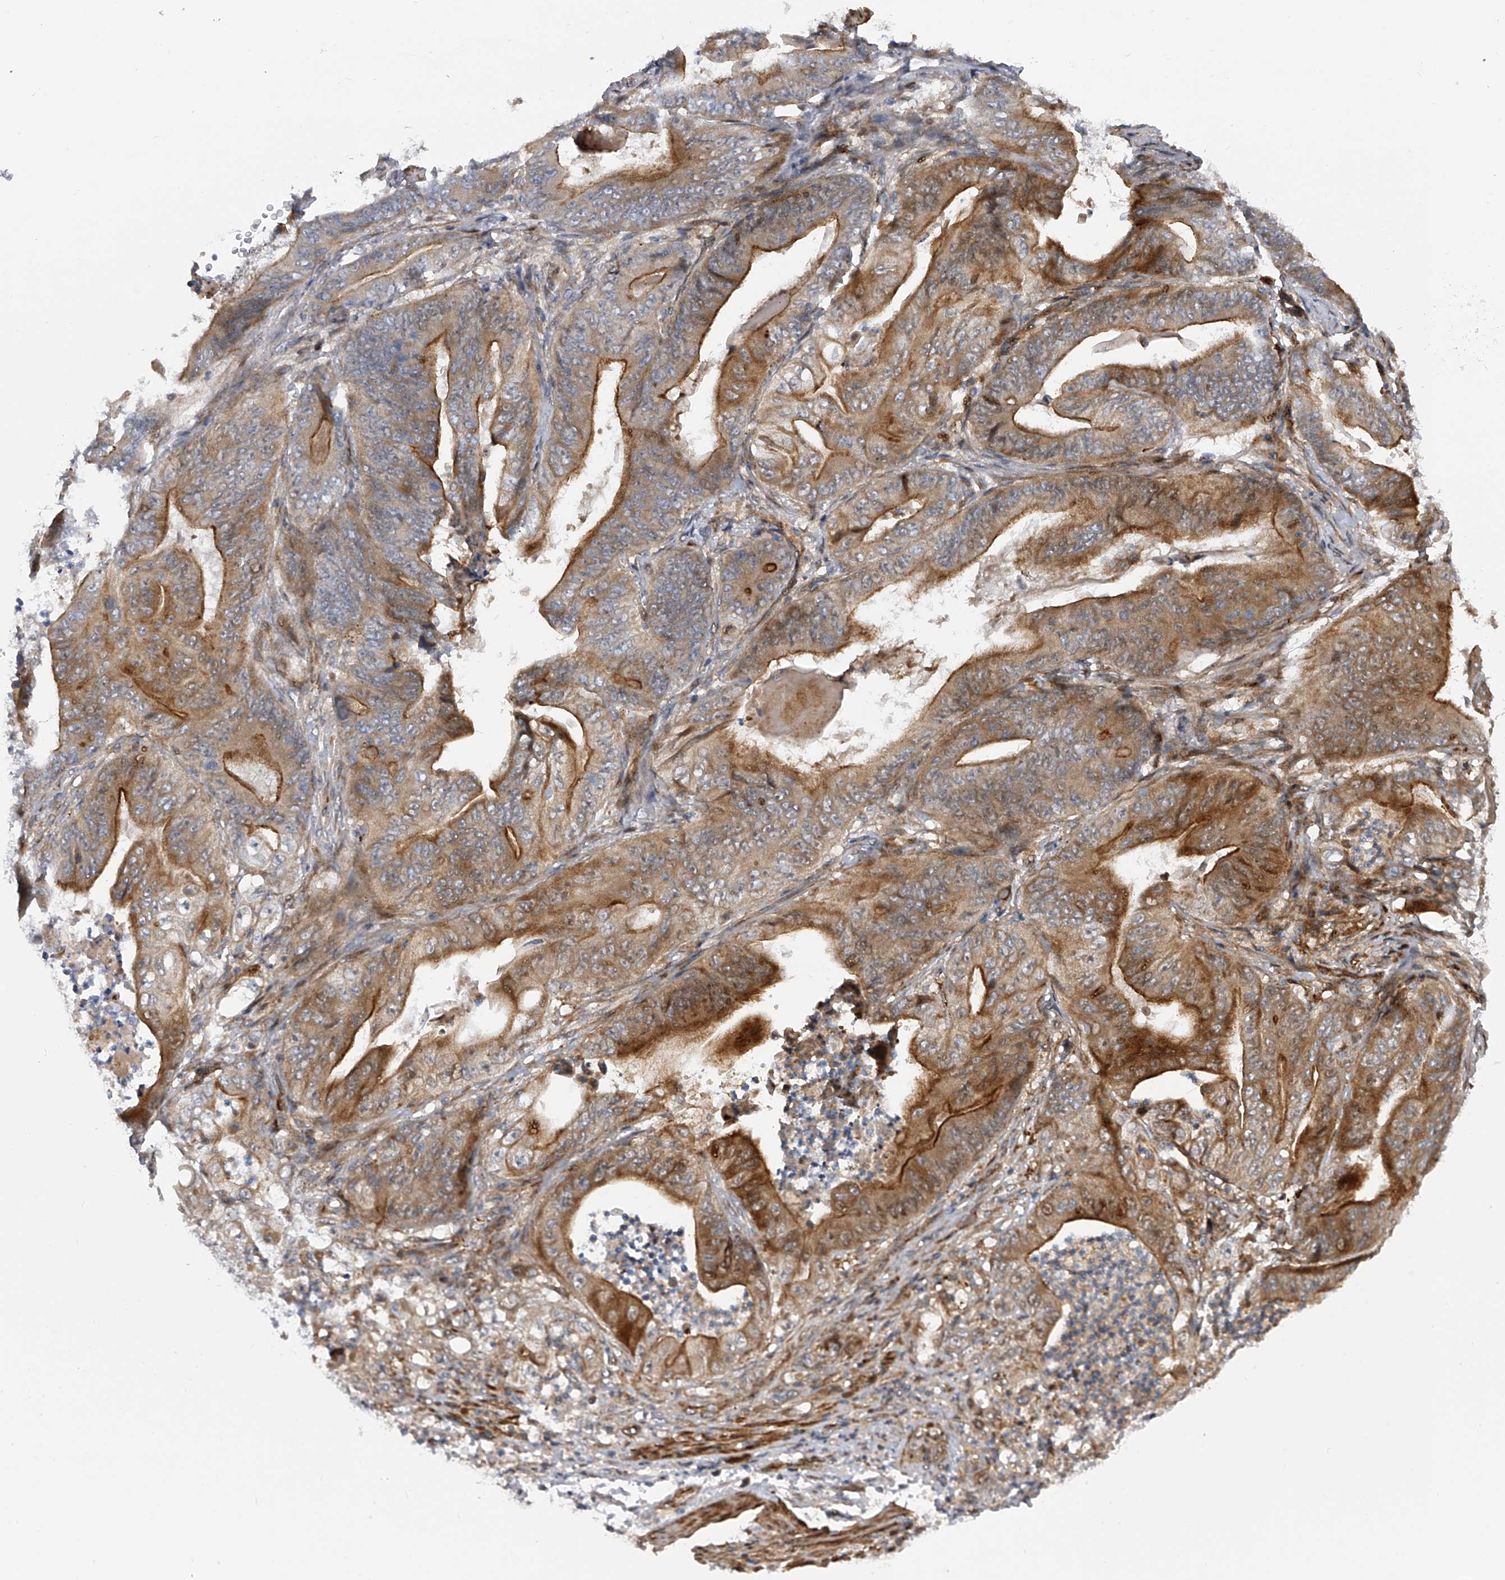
{"staining": {"intensity": "strong", "quantity": ">75%", "location": "cytoplasmic/membranous"}, "tissue": "stomach cancer", "cell_type": "Tumor cells", "image_type": "cancer", "snomed": [{"axis": "morphology", "description": "Adenocarcinoma, NOS"}, {"axis": "topography", "description": "Stomach"}], "caption": "Tumor cells show high levels of strong cytoplasmic/membranous expression in approximately >75% of cells in human adenocarcinoma (stomach). The protein is stained brown, and the nuclei are stained in blue (DAB (3,3'-diaminobenzidine) IHC with brightfield microscopy, high magnification).", "gene": "PDSS2", "patient": {"sex": "female", "age": 73}}